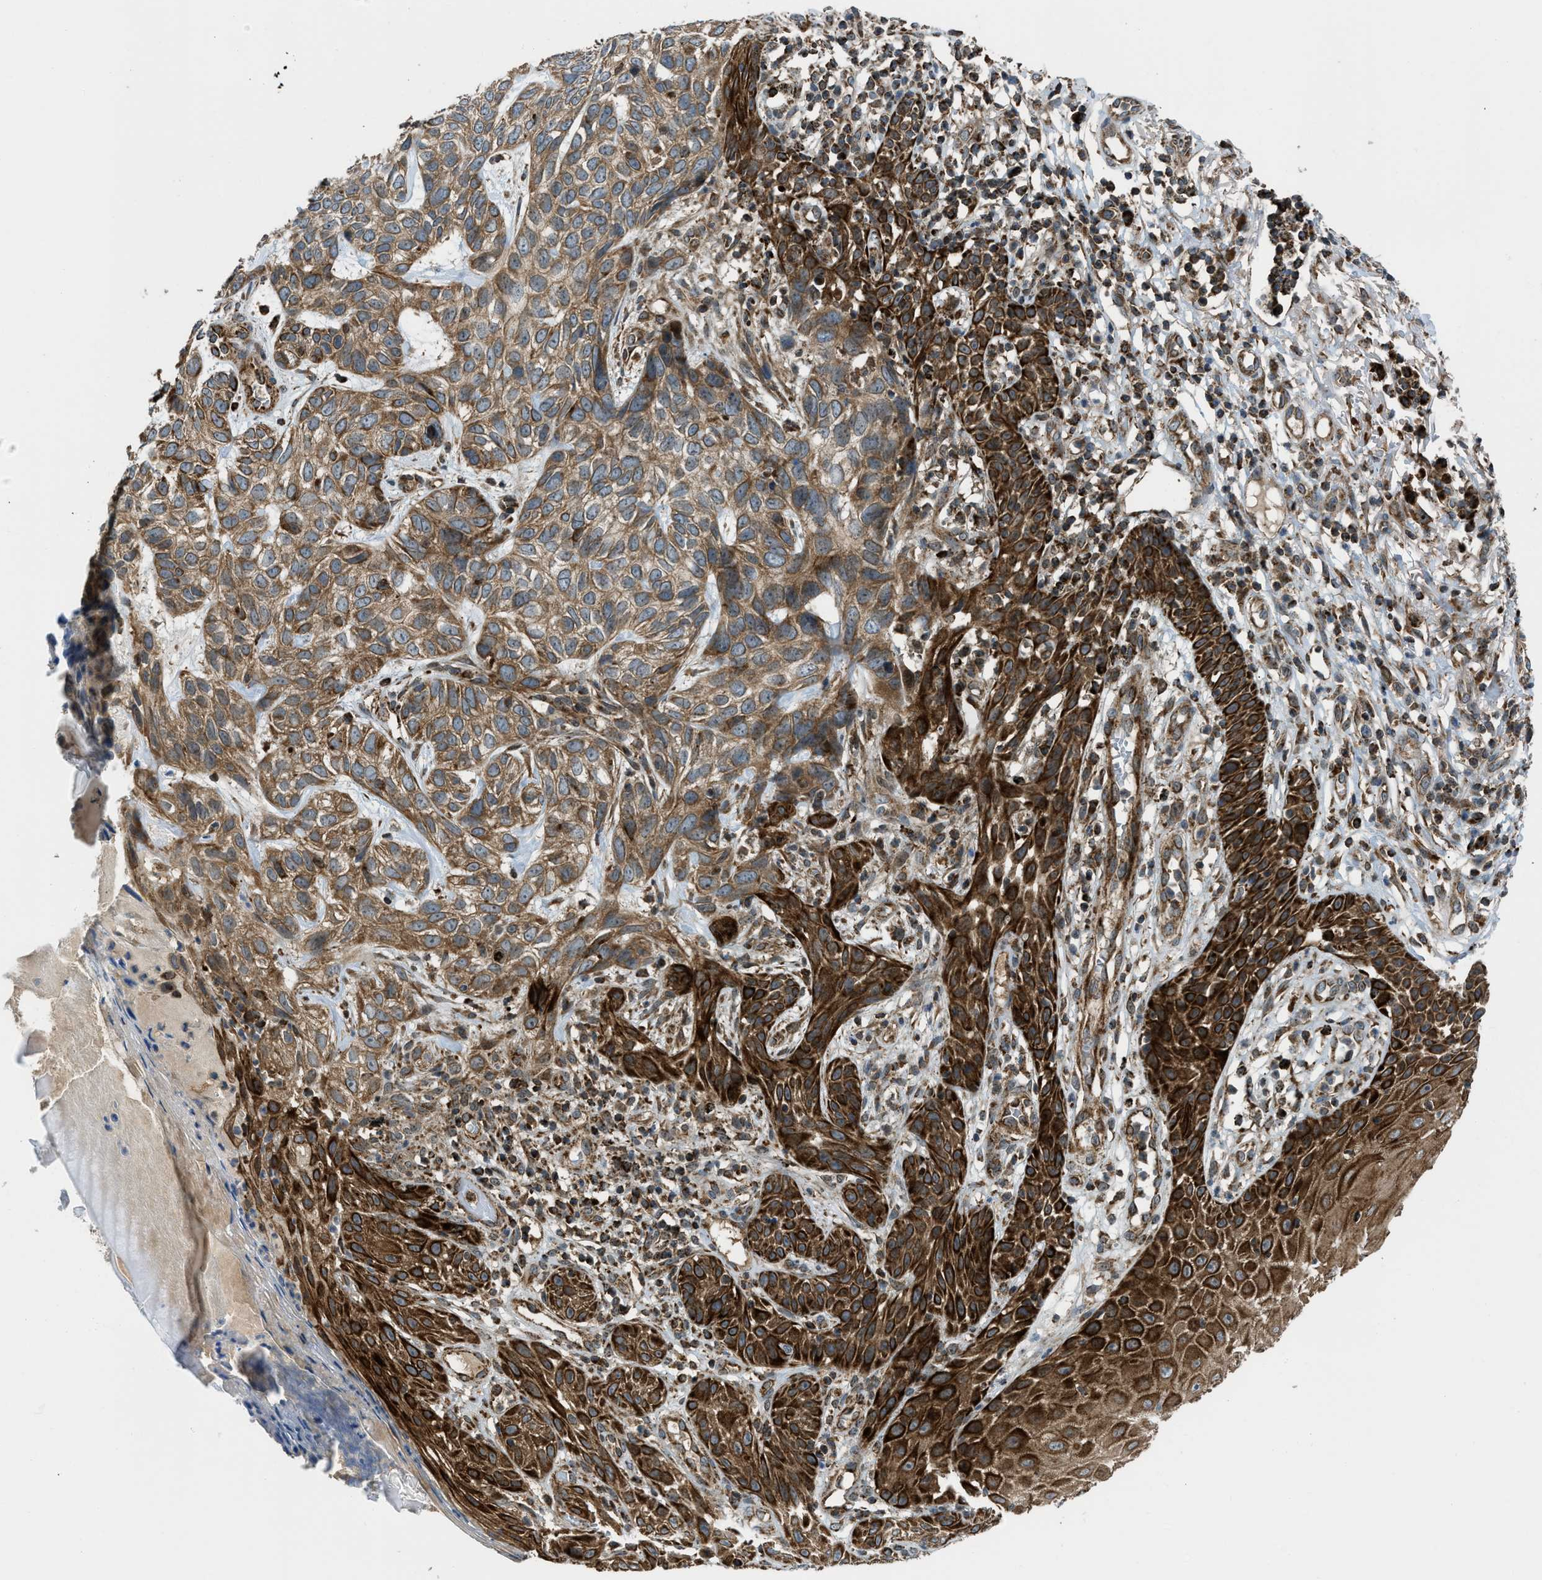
{"staining": {"intensity": "strong", "quantity": ">75%", "location": "cytoplasmic/membranous"}, "tissue": "skin cancer", "cell_type": "Tumor cells", "image_type": "cancer", "snomed": [{"axis": "morphology", "description": "Normal tissue, NOS"}, {"axis": "morphology", "description": "Basal cell carcinoma"}, {"axis": "topography", "description": "Skin"}], "caption": "Protein analysis of skin cancer (basal cell carcinoma) tissue reveals strong cytoplasmic/membranous positivity in approximately >75% of tumor cells.", "gene": "SESN2", "patient": {"sex": "male", "age": 79}}